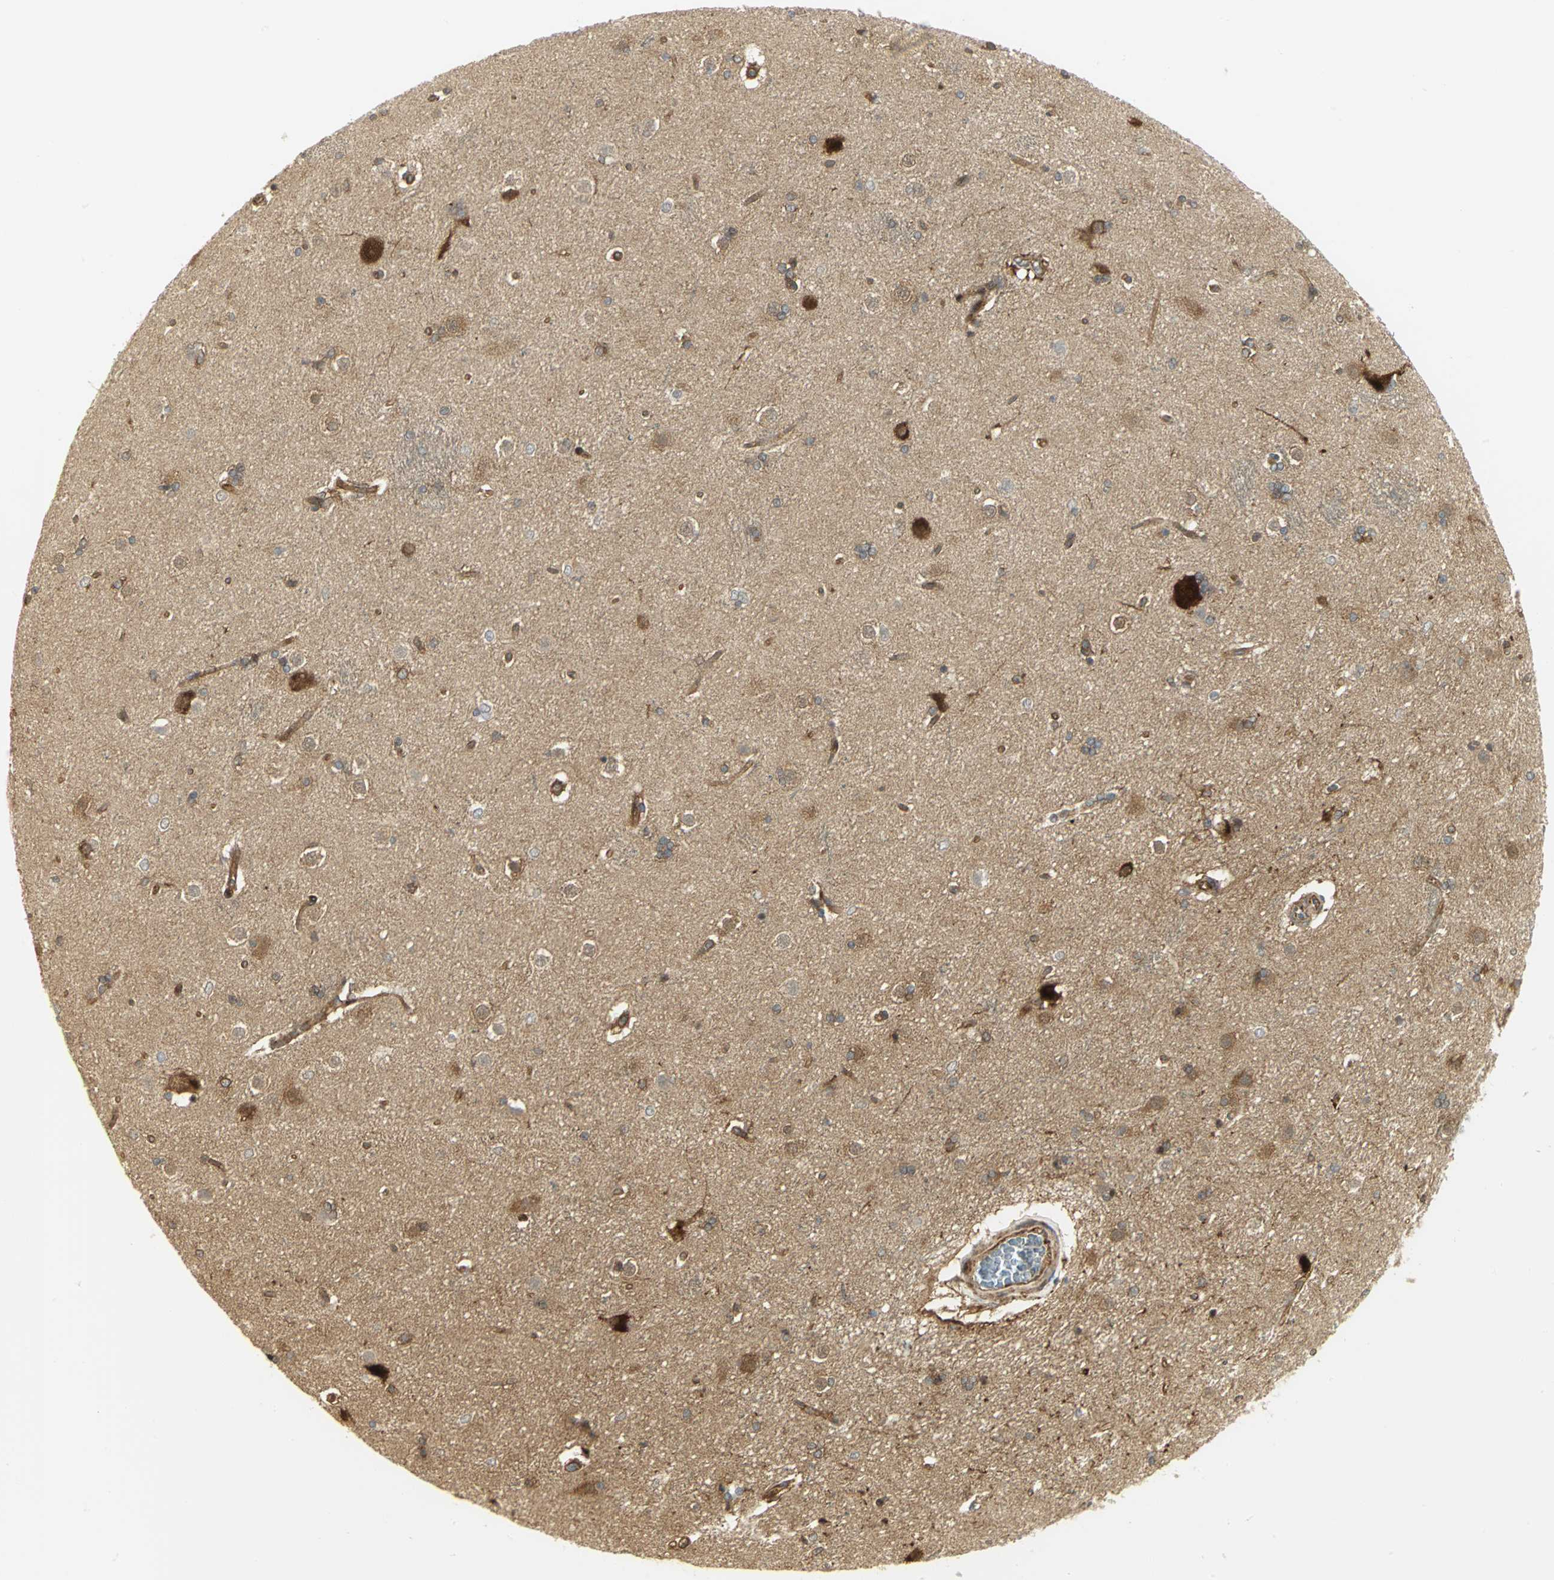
{"staining": {"intensity": "moderate", "quantity": ">75%", "location": "cytoplasmic/membranous"}, "tissue": "caudate", "cell_type": "Glial cells", "image_type": "normal", "snomed": [{"axis": "morphology", "description": "Normal tissue, NOS"}, {"axis": "topography", "description": "Lateral ventricle wall"}], "caption": "Moderate cytoplasmic/membranous protein staining is present in approximately >75% of glial cells in caudate. (DAB IHC with brightfield microscopy, high magnification).", "gene": "EEA1", "patient": {"sex": "female", "age": 19}}